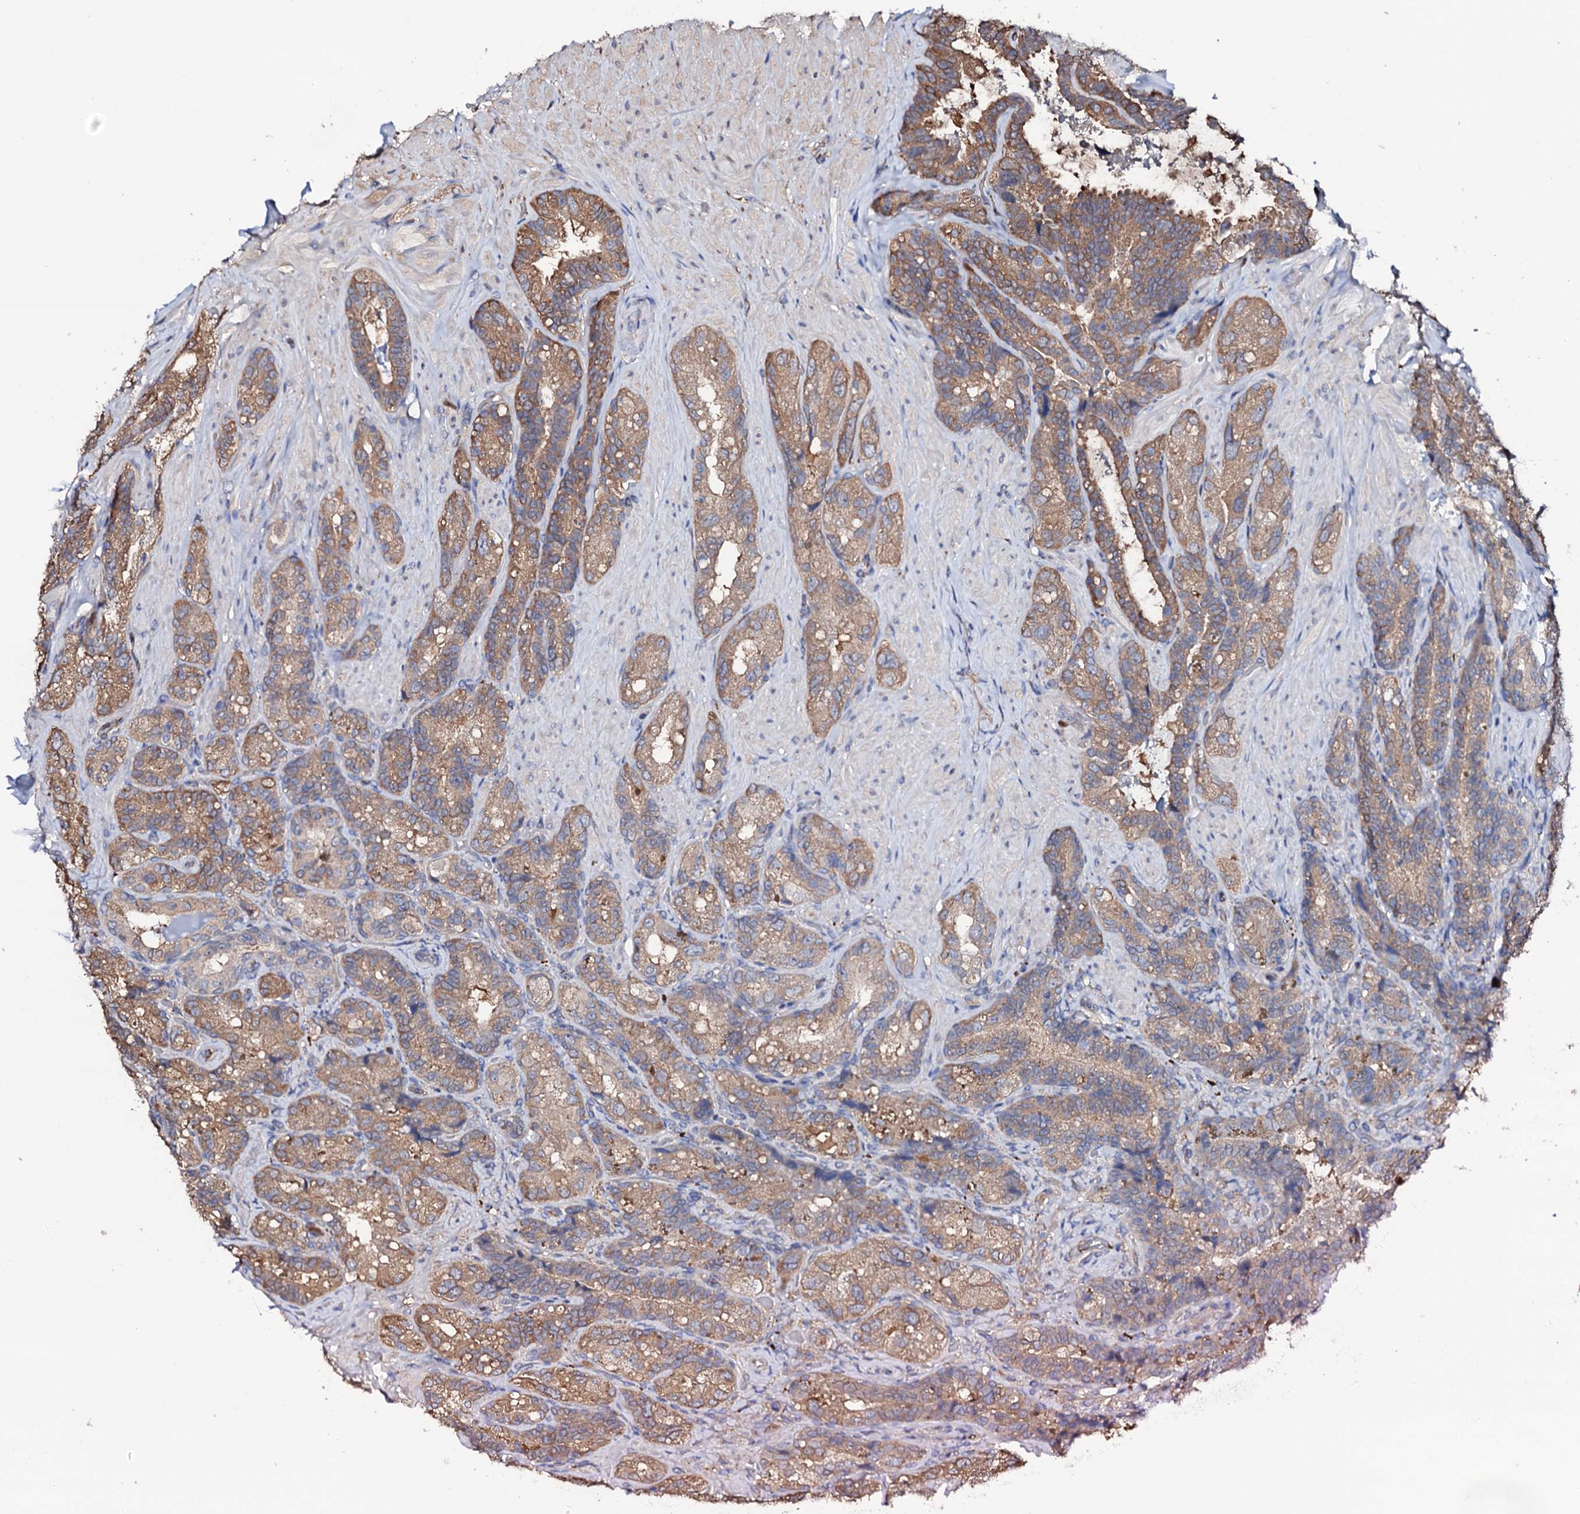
{"staining": {"intensity": "moderate", "quantity": ">75%", "location": "cytoplasmic/membranous"}, "tissue": "seminal vesicle", "cell_type": "Glandular cells", "image_type": "normal", "snomed": [{"axis": "morphology", "description": "Normal tissue, NOS"}, {"axis": "topography", "description": "Prostate and seminal vesicle, NOS"}, {"axis": "topography", "description": "Prostate"}, {"axis": "topography", "description": "Seminal veicle"}], "caption": "The image displays a brown stain indicating the presence of a protein in the cytoplasmic/membranous of glandular cells in seminal vesicle. (DAB (3,3'-diaminobenzidine) IHC with brightfield microscopy, high magnification).", "gene": "TCAF2C", "patient": {"sex": "male", "age": 67}}